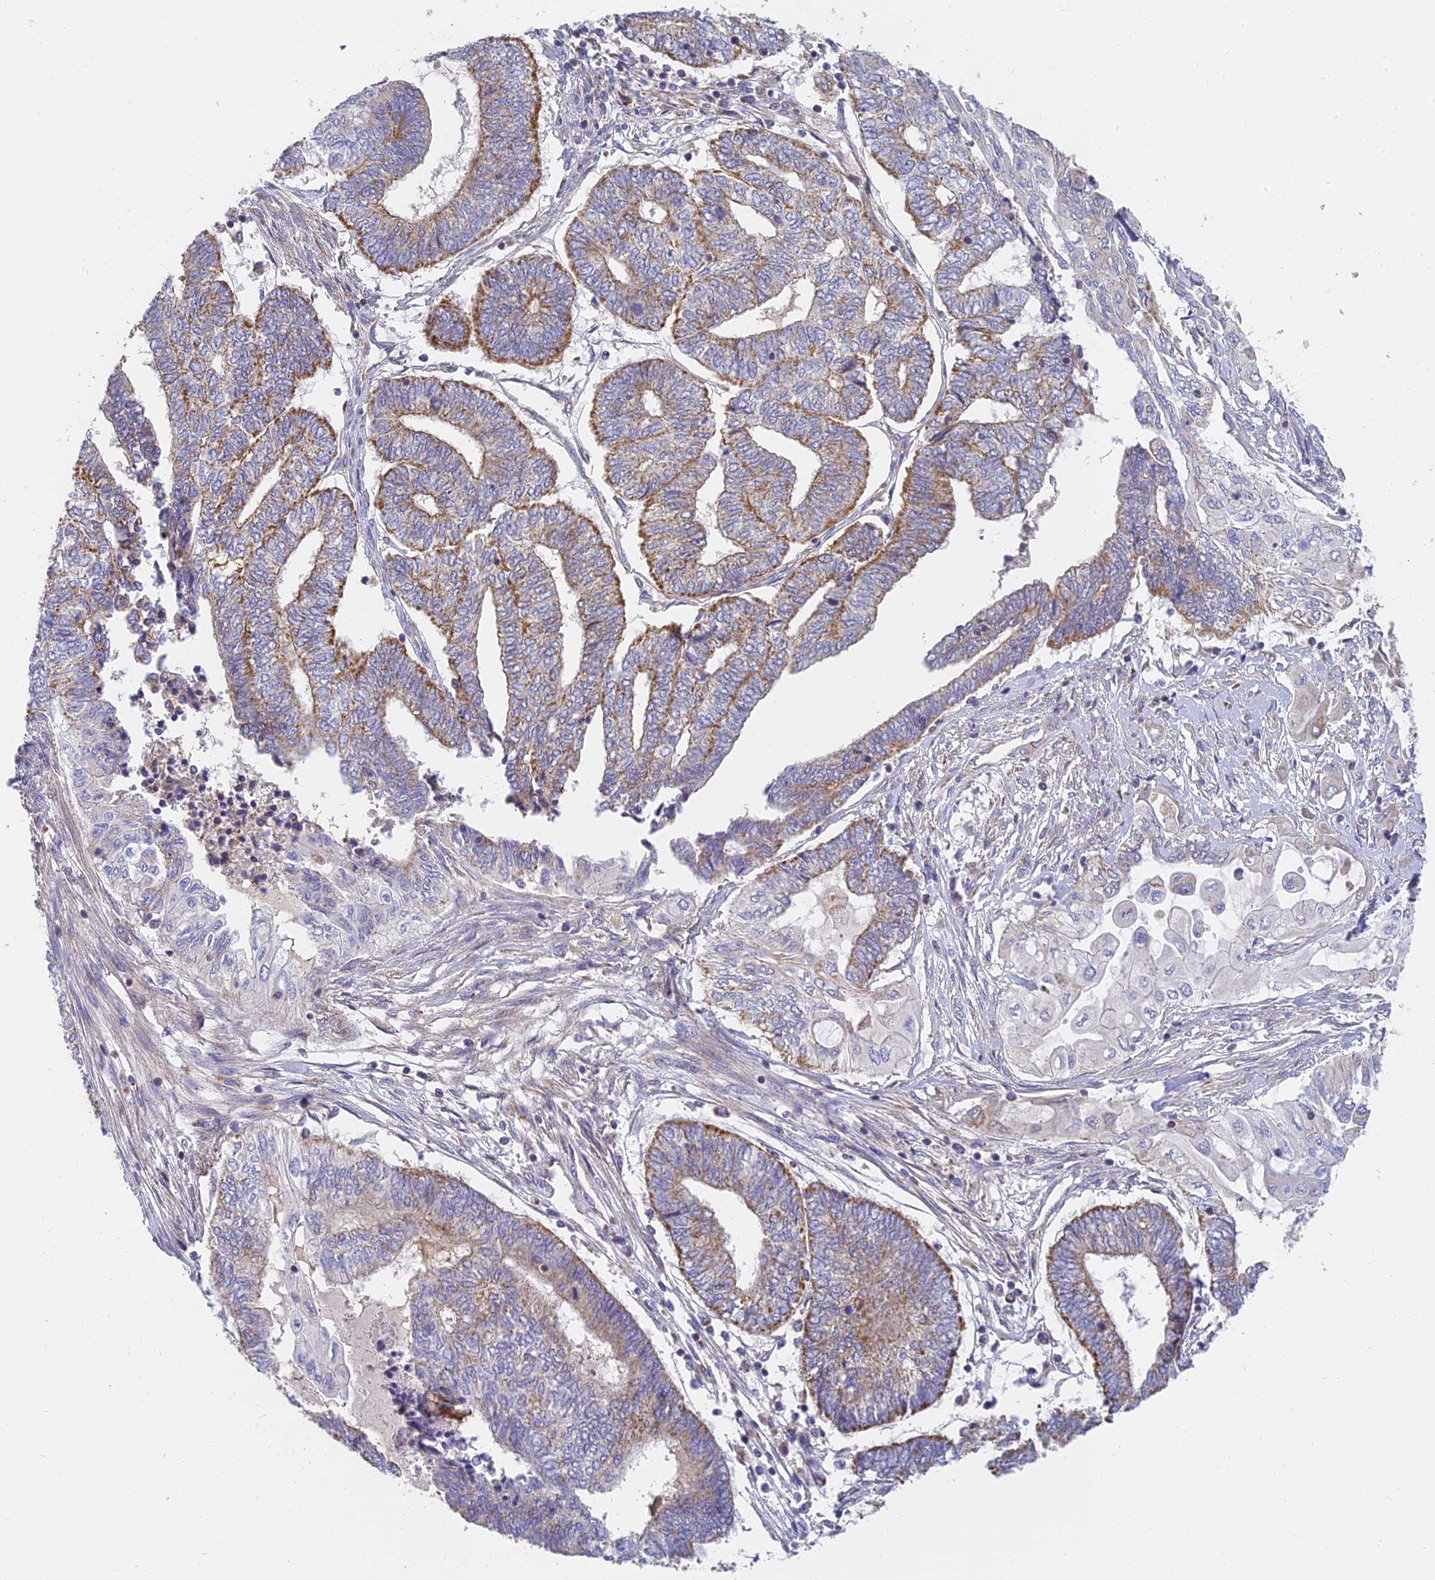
{"staining": {"intensity": "moderate", "quantity": "25%-75%", "location": "cytoplasmic/membranous"}, "tissue": "endometrial cancer", "cell_type": "Tumor cells", "image_type": "cancer", "snomed": [{"axis": "morphology", "description": "Adenocarcinoma, NOS"}, {"axis": "topography", "description": "Uterus"}, {"axis": "topography", "description": "Endometrium"}], "caption": "Immunohistochemical staining of human endometrial cancer exhibits medium levels of moderate cytoplasmic/membranous protein expression in approximately 25%-75% of tumor cells.", "gene": "MRPL15", "patient": {"sex": "female", "age": 70}}